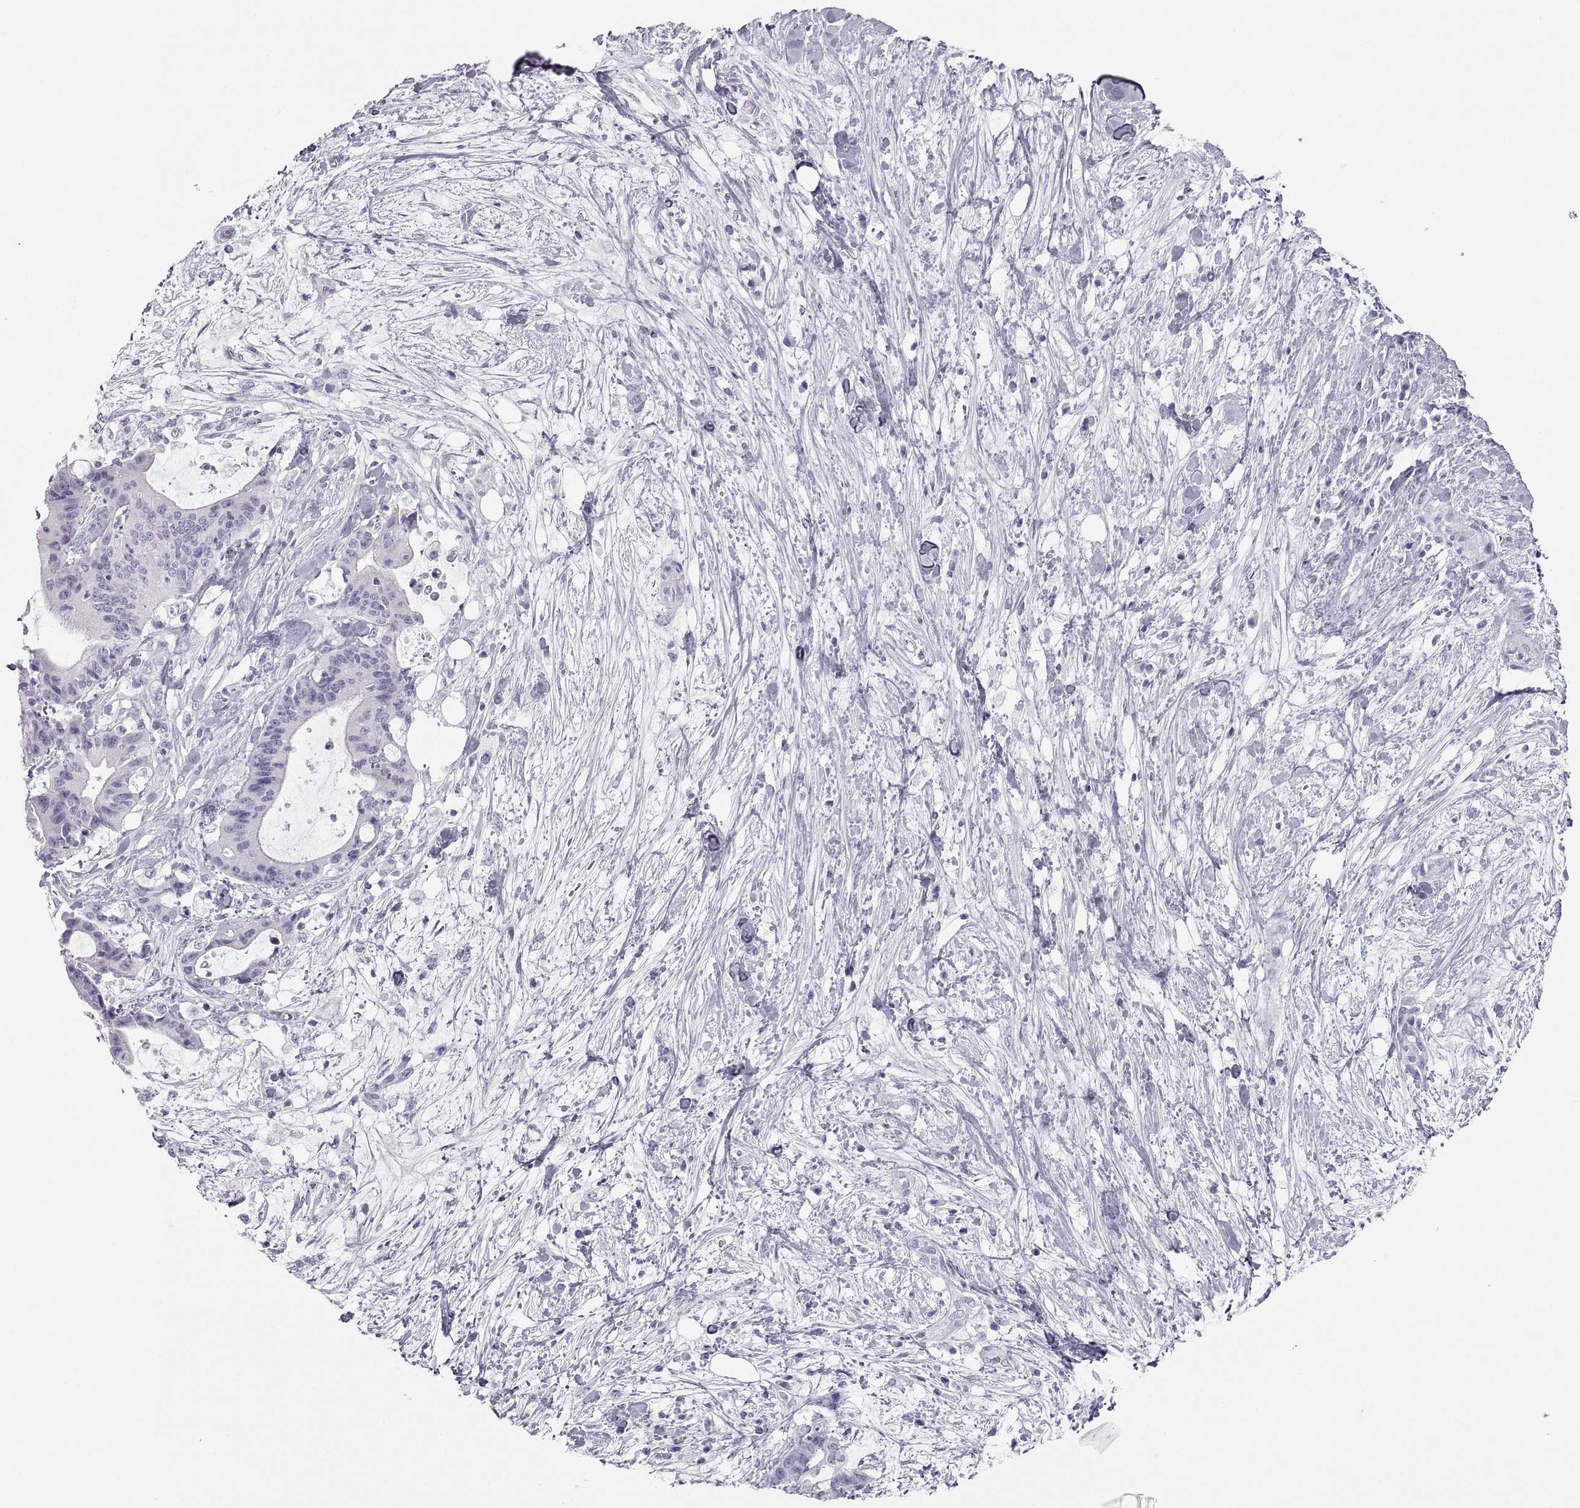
{"staining": {"intensity": "negative", "quantity": "none", "location": "none"}, "tissue": "liver cancer", "cell_type": "Tumor cells", "image_type": "cancer", "snomed": [{"axis": "morphology", "description": "Cholangiocarcinoma"}, {"axis": "topography", "description": "Liver"}], "caption": "Tumor cells show no significant expression in liver cancer.", "gene": "SEMG1", "patient": {"sex": "female", "age": 73}}